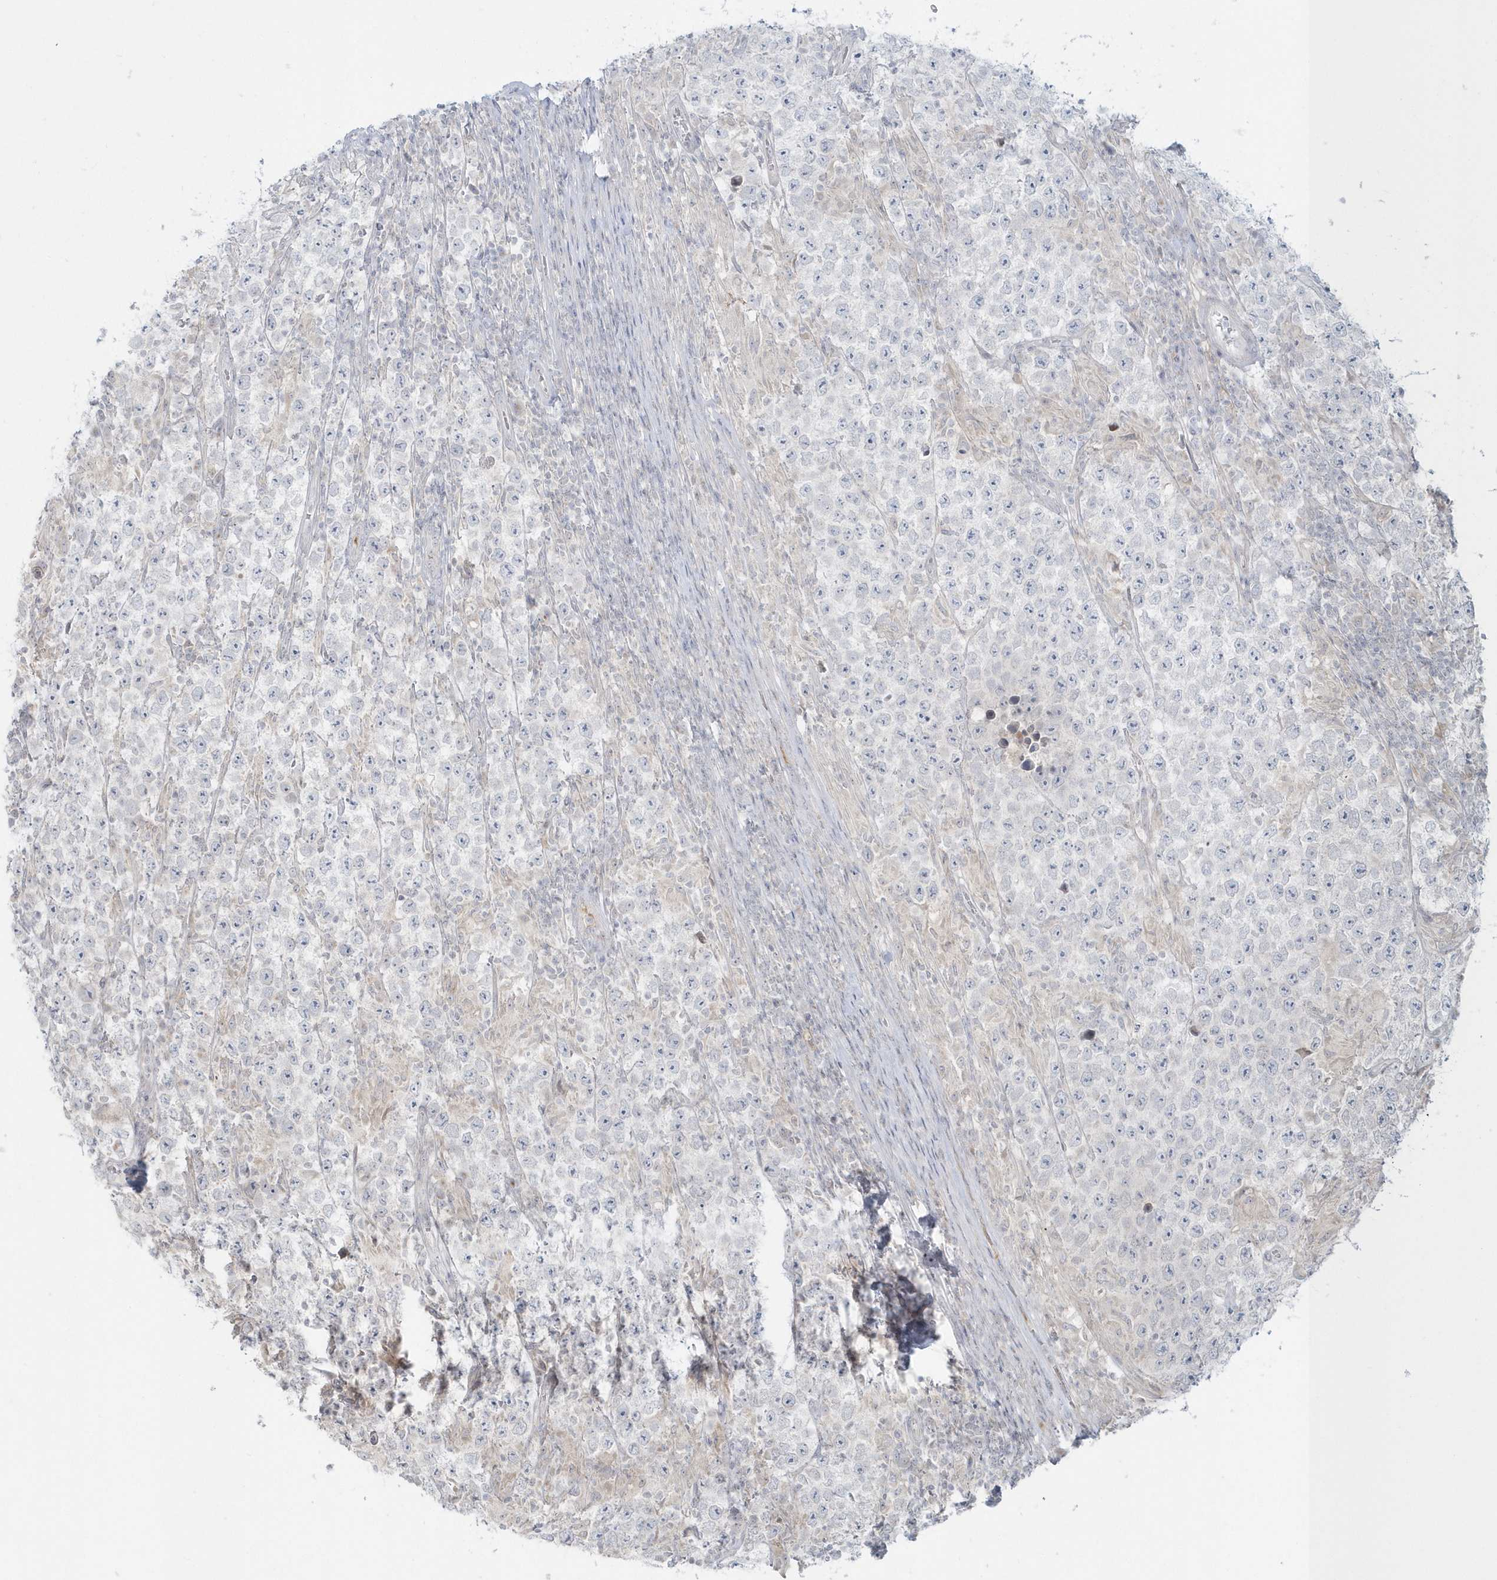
{"staining": {"intensity": "negative", "quantity": "none", "location": "none"}, "tissue": "testis cancer", "cell_type": "Tumor cells", "image_type": "cancer", "snomed": [{"axis": "morphology", "description": "Normal tissue, NOS"}, {"axis": "morphology", "description": "Urothelial carcinoma, High grade"}, {"axis": "morphology", "description": "Seminoma, NOS"}, {"axis": "morphology", "description": "Carcinoma, Embryonal, NOS"}, {"axis": "topography", "description": "Urinary bladder"}, {"axis": "topography", "description": "Testis"}], "caption": "Immunohistochemistry of human testis cancer (embryonal carcinoma) exhibits no expression in tumor cells. (DAB (3,3'-diaminobenzidine) immunohistochemistry (IHC) visualized using brightfield microscopy, high magnification).", "gene": "BLTP3A", "patient": {"sex": "male", "age": 41}}